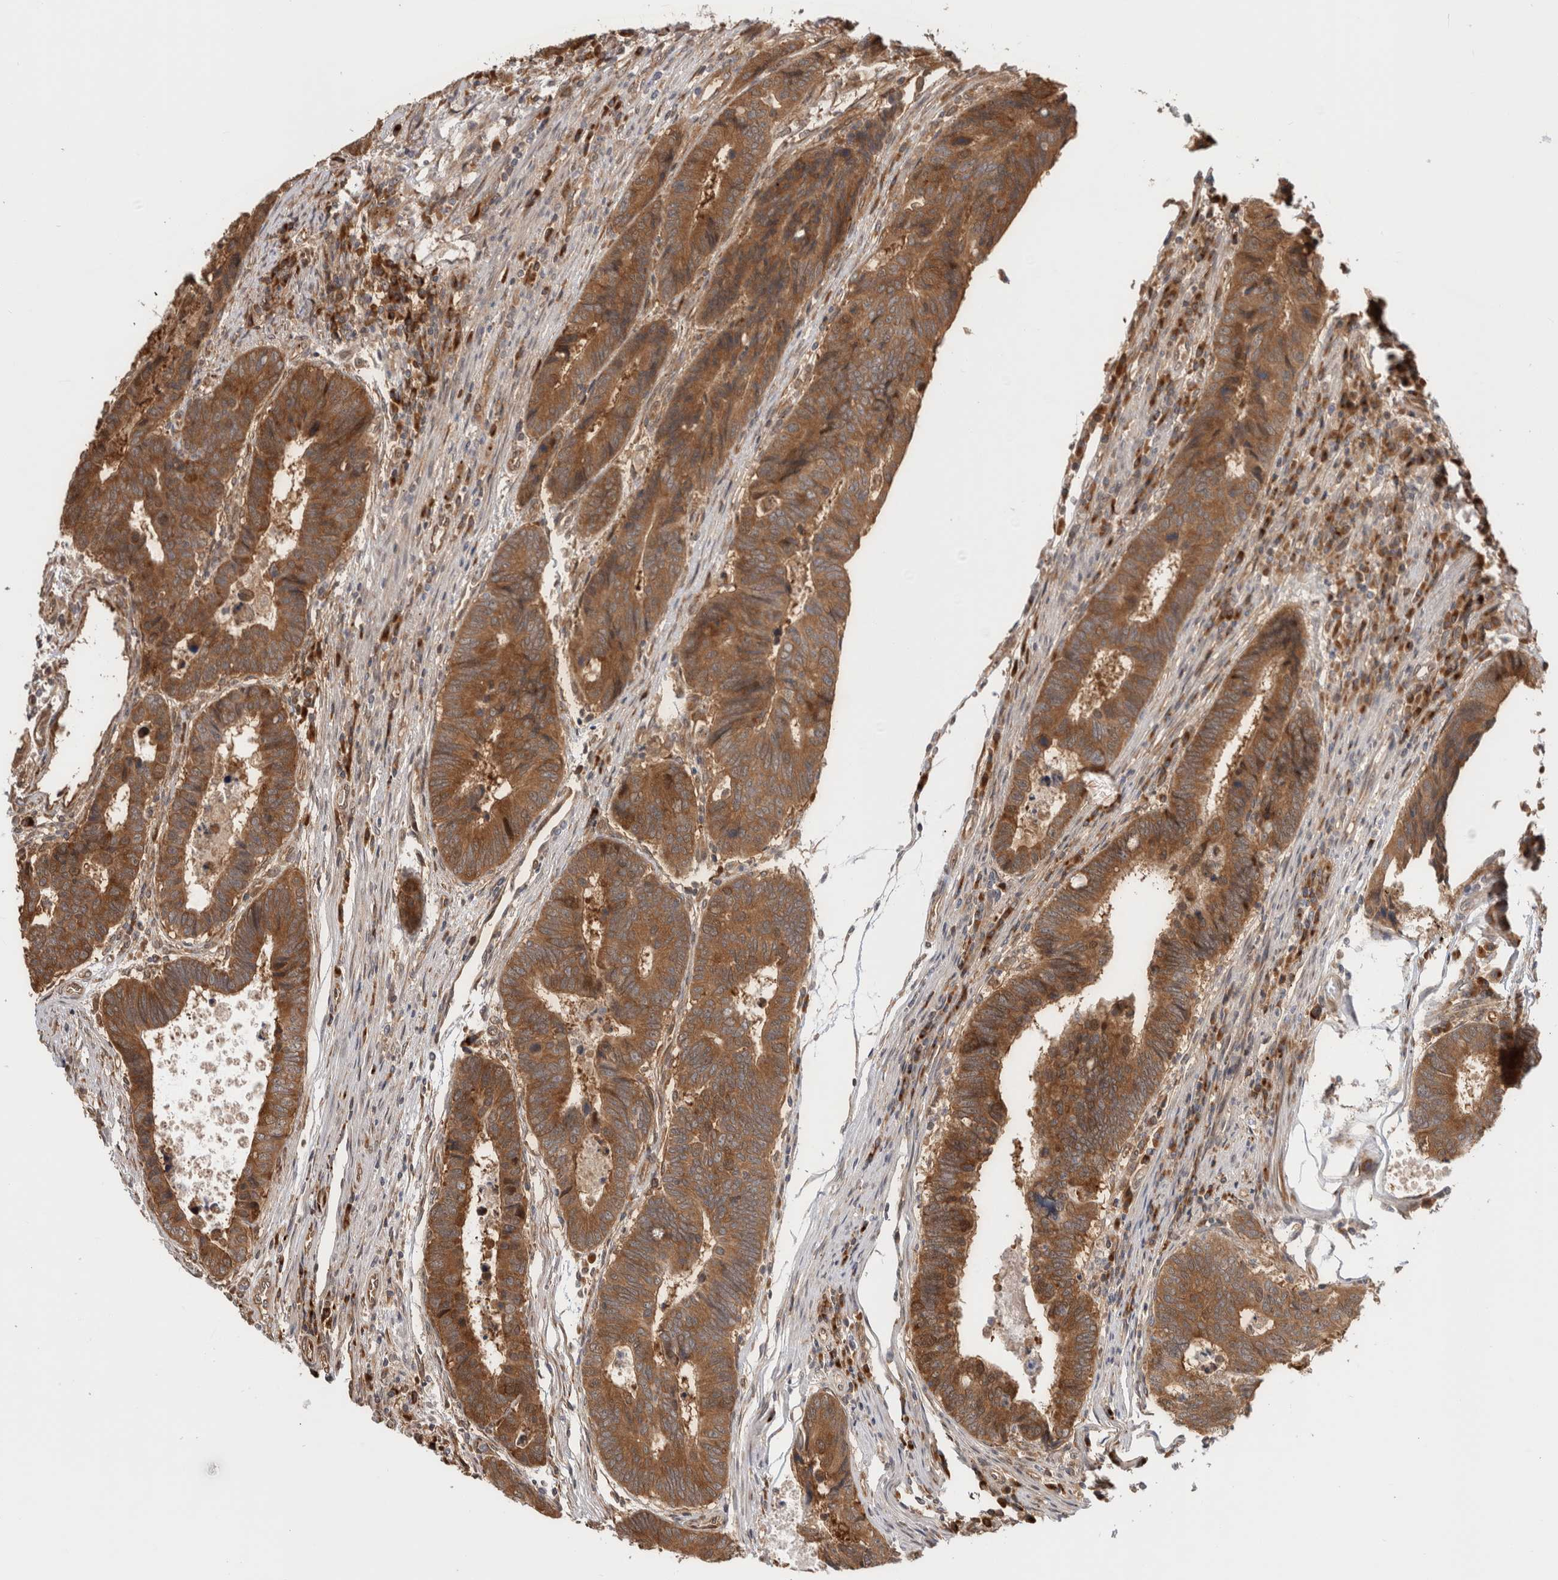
{"staining": {"intensity": "moderate", "quantity": ">75%", "location": "cytoplasmic/membranous"}, "tissue": "colorectal cancer", "cell_type": "Tumor cells", "image_type": "cancer", "snomed": [{"axis": "morphology", "description": "Adenocarcinoma, NOS"}, {"axis": "topography", "description": "Rectum"}], "caption": "Adenocarcinoma (colorectal) stained with a brown dye demonstrates moderate cytoplasmic/membranous positive positivity in about >75% of tumor cells.", "gene": "ACTL9", "patient": {"sex": "male", "age": 84}}